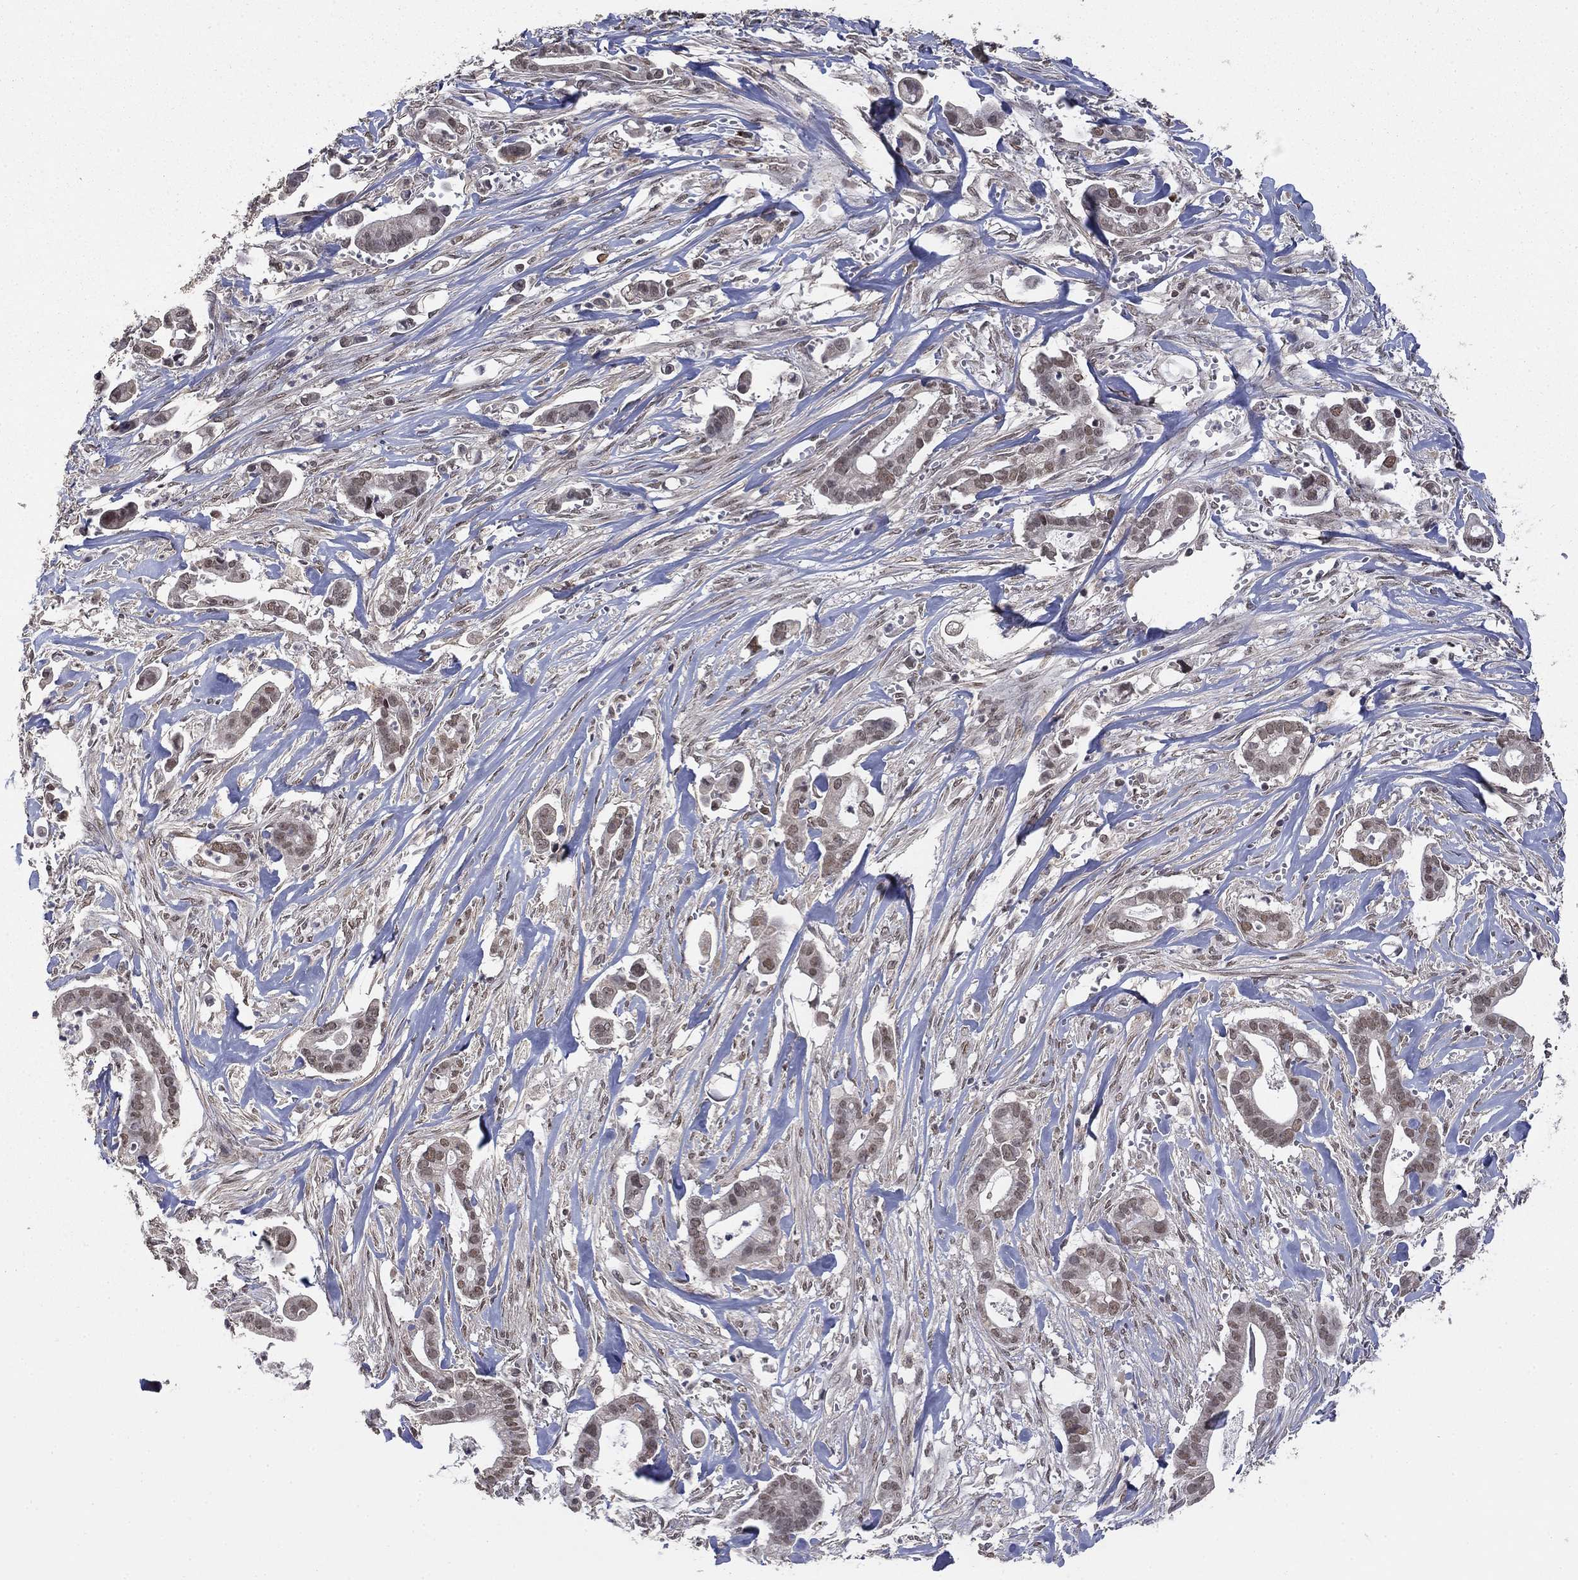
{"staining": {"intensity": "weak", "quantity": "25%-75%", "location": "nuclear"}, "tissue": "pancreatic cancer", "cell_type": "Tumor cells", "image_type": "cancer", "snomed": [{"axis": "morphology", "description": "Adenocarcinoma, NOS"}, {"axis": "topography", "description": "Pancreas"}], "caption": "Immunohistochemistry histopathology image of human pancreatic adenocarcinoma stained for a protein (brown), which exhibits low levels of weak nuclear staining in about 25%-75% of tumor cells.", "gene": "GRIA3", "patient": {"sex": "male", "age": 61}}